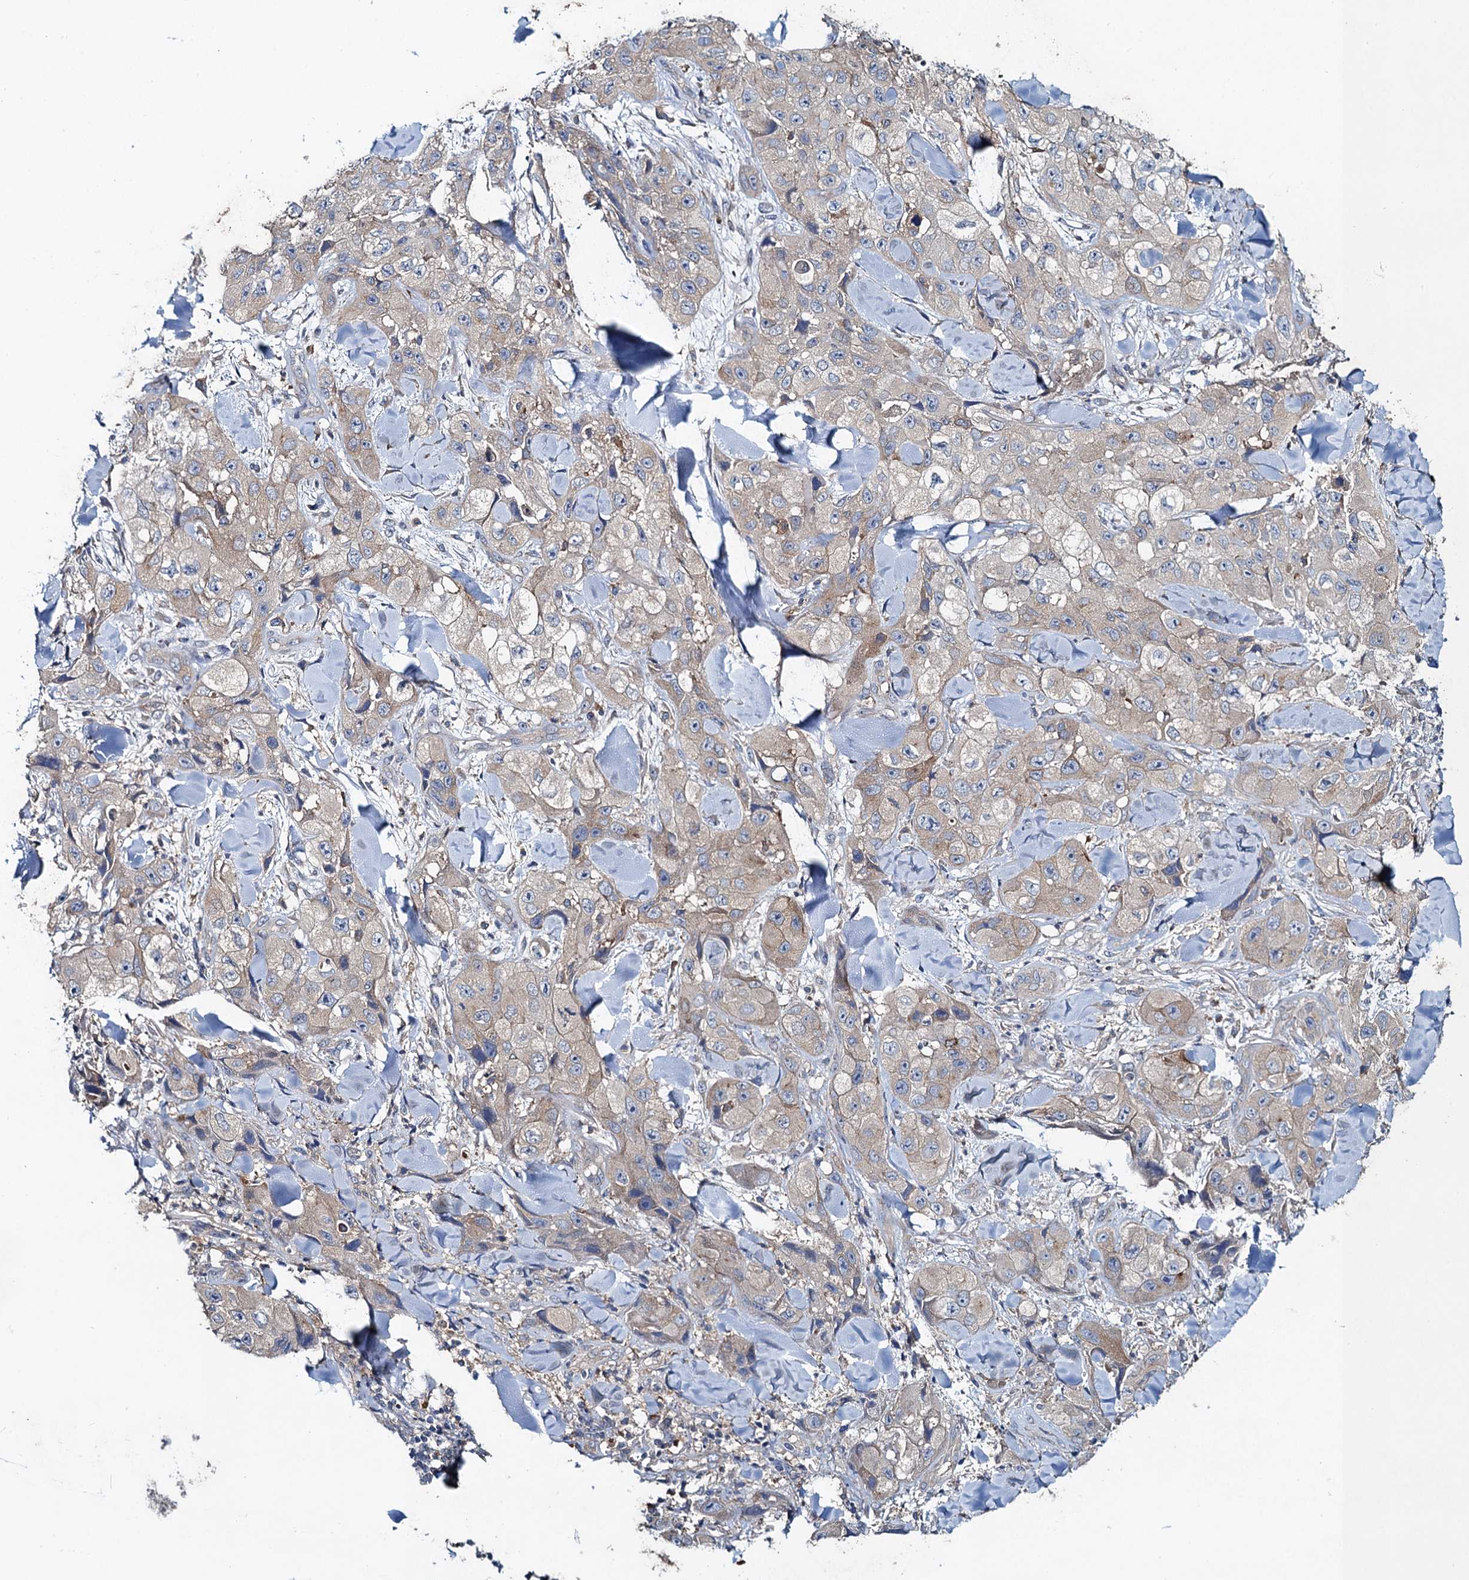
{"staining": {"intensity": "weak", "quantity": "25%-75%", "location": "cytoplasmic/membranous"}, "tissue": "skin cancer", "cell_type": "Tumor cells", "image_type": "cancer", "snomed": [{"axis": "morphology", "description": "Squamous cell carcinoma, NOS"}, {"axis": "topography", "description": "Skin"}, {"axis": "topography", "description": "Subcutis"}], "caption": "This micrograph displays immunohistochemistry (IHC) staining of human skin cancer, with low weak cytoplasmic/membranous staining in about 25%-75% of tumor cells.", "gene": "SNAP29", "patient": {"sex": "male", "age": 73}}